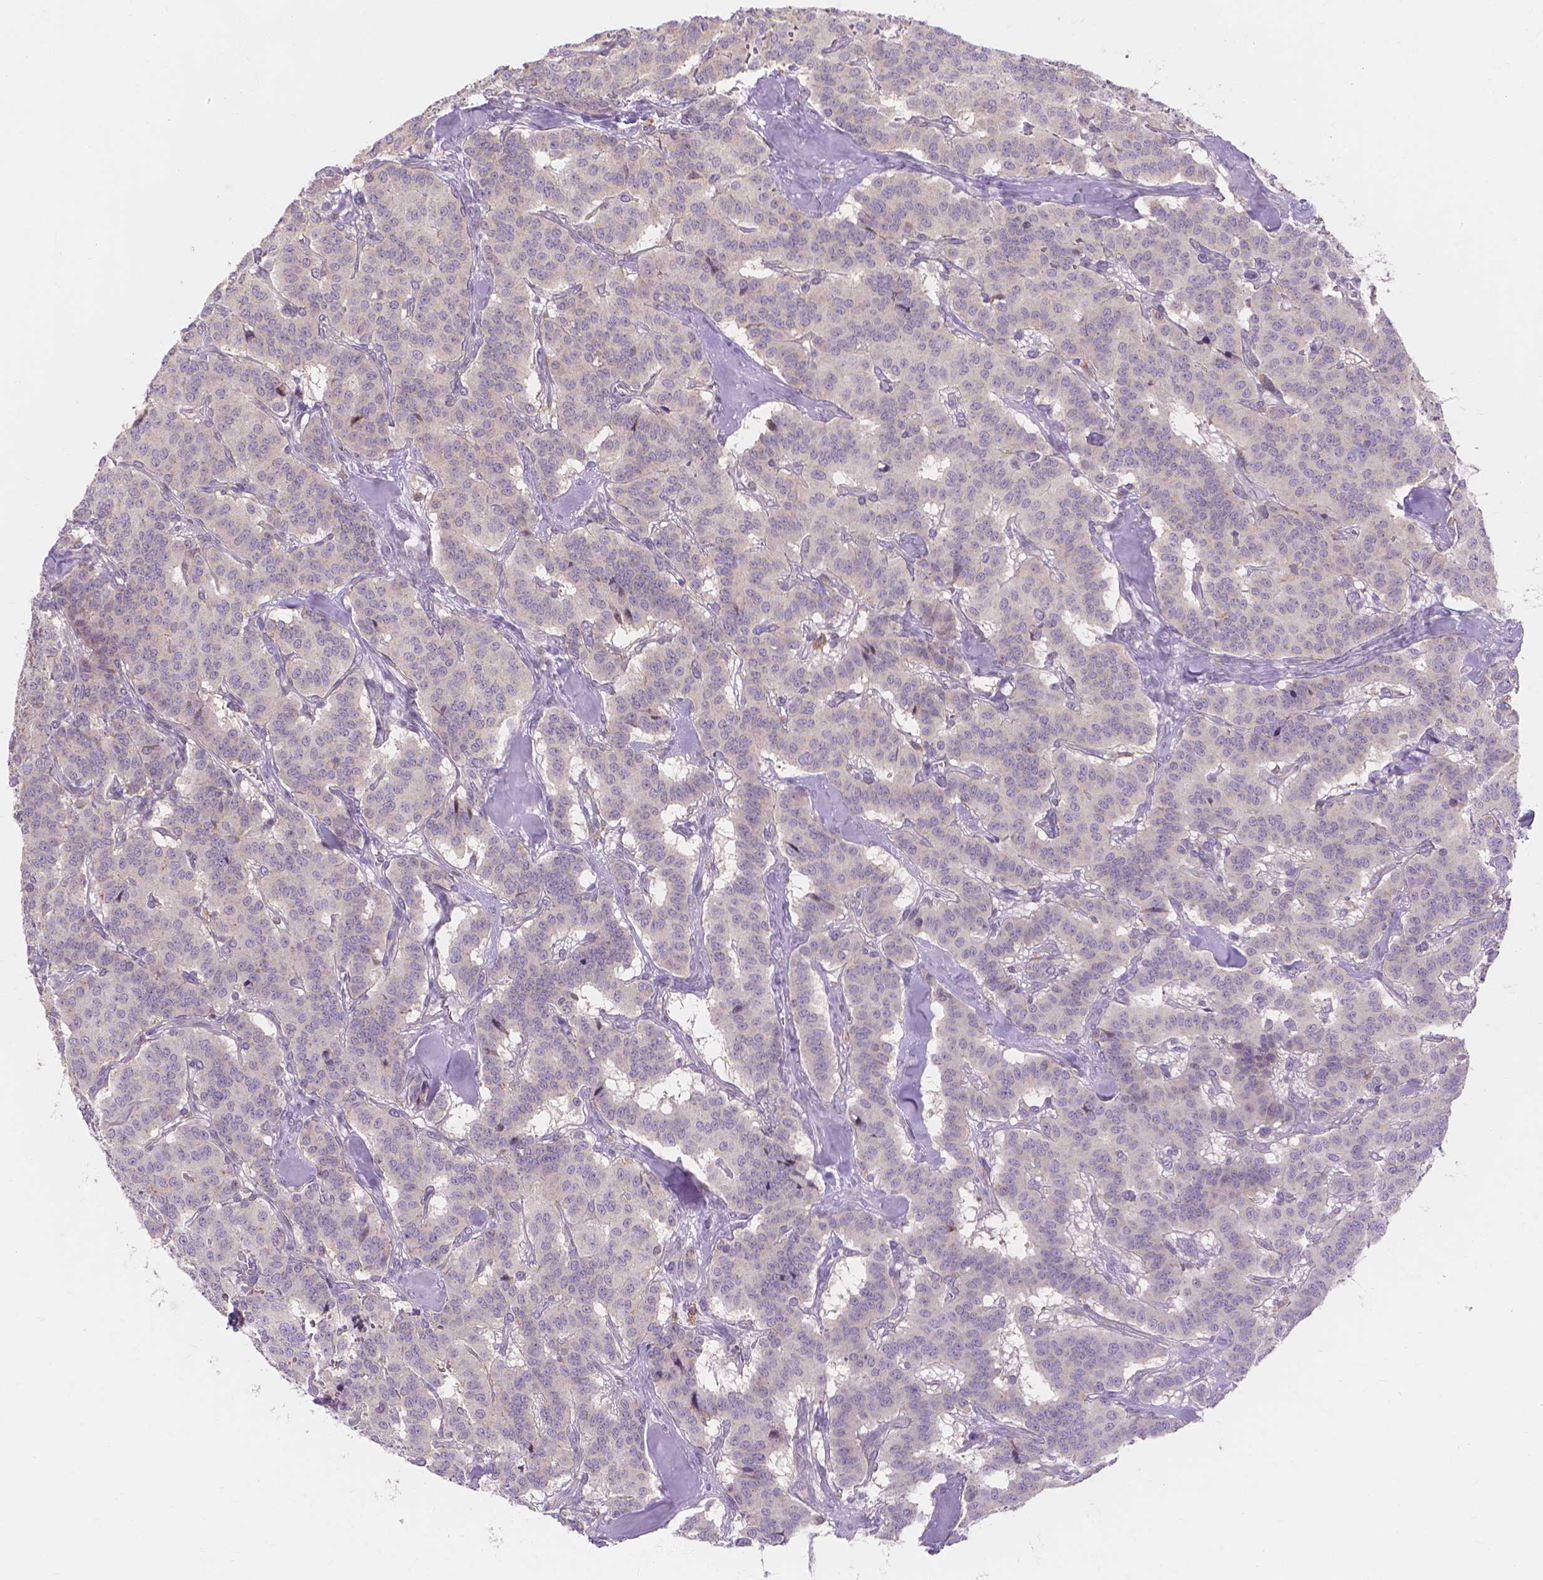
{"staining": {"intensity": "negative", "quantity": "none", "location": "none"}, "tissue": "carcinoid", "cell_type": "Tumor cells", "image_type": "cancer", "snomed": [{"axis": "morphology", "description": "Normal tissue, NOS"}, {"axis": "morphology", "description": "Carcinoid, malignant, NOS"}, {"axis": "topography", "description": "Lung"}], "caption": "DAB immunohistochemical staining of malignant carcinoid exhibits no significant staining in tumor cells.", "gene": "PRDM13", "patient": {"sex": "female", "age": 46}}